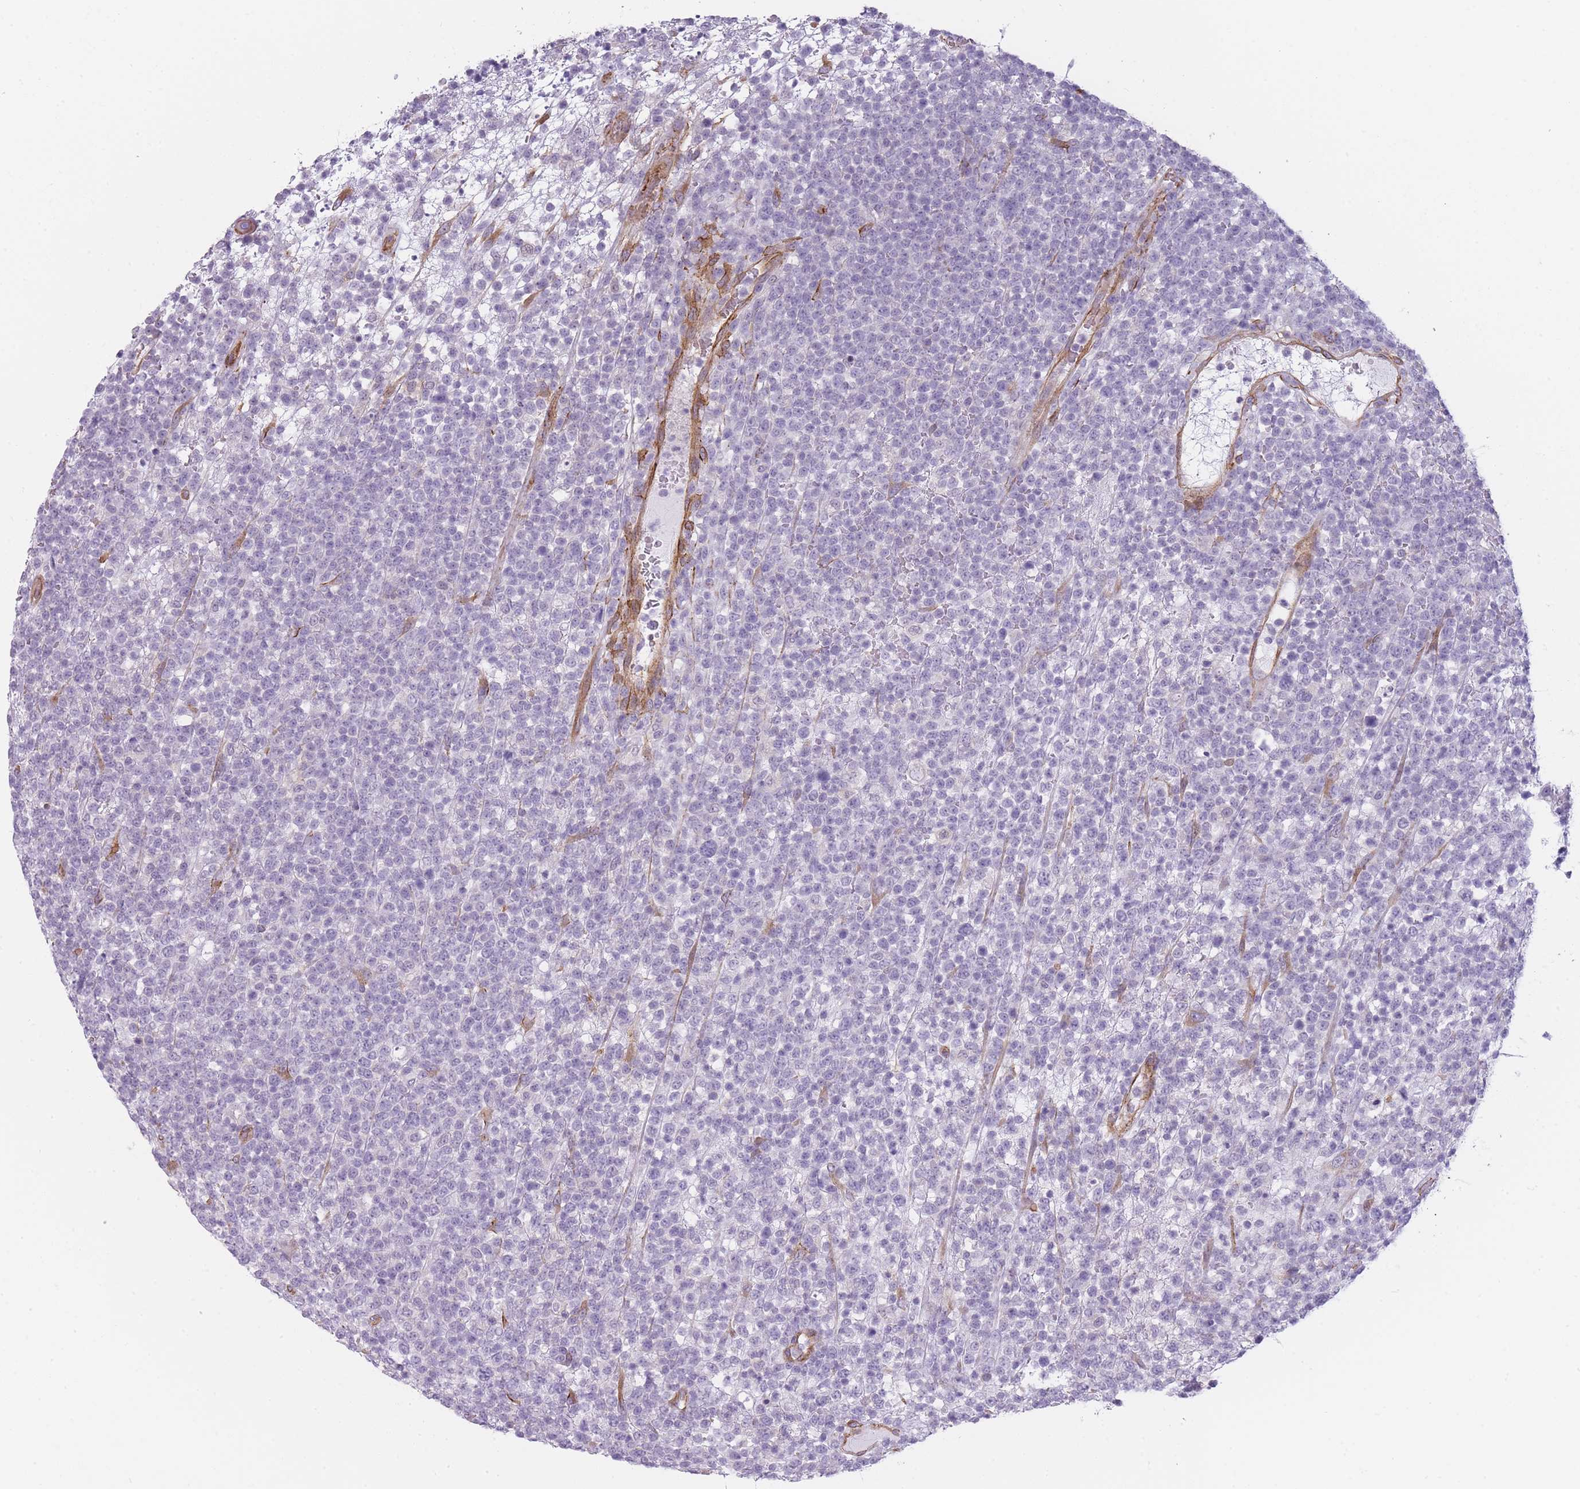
{"staining": {"intensity": "negative", "quantity": "none", "location": "none"}, "tissue": "lymphoma", "cell_type": "Tumor cells", "image_type": "cancer", "snomed": [{"axis": "morphology", "description": "Malignant lymphoma, non-Hodgkin's type, High grade"}, {"axis": "topography", "description": "Colon"}], "caption": "High magnification brightfield microscopy of lymphoma stained with DAB (brown) and counterstained with hematoxylin (blue): tumor cells show no significant staining.", "gene": "OR6B3", "patient": {"sex": "female", "age": 53}}